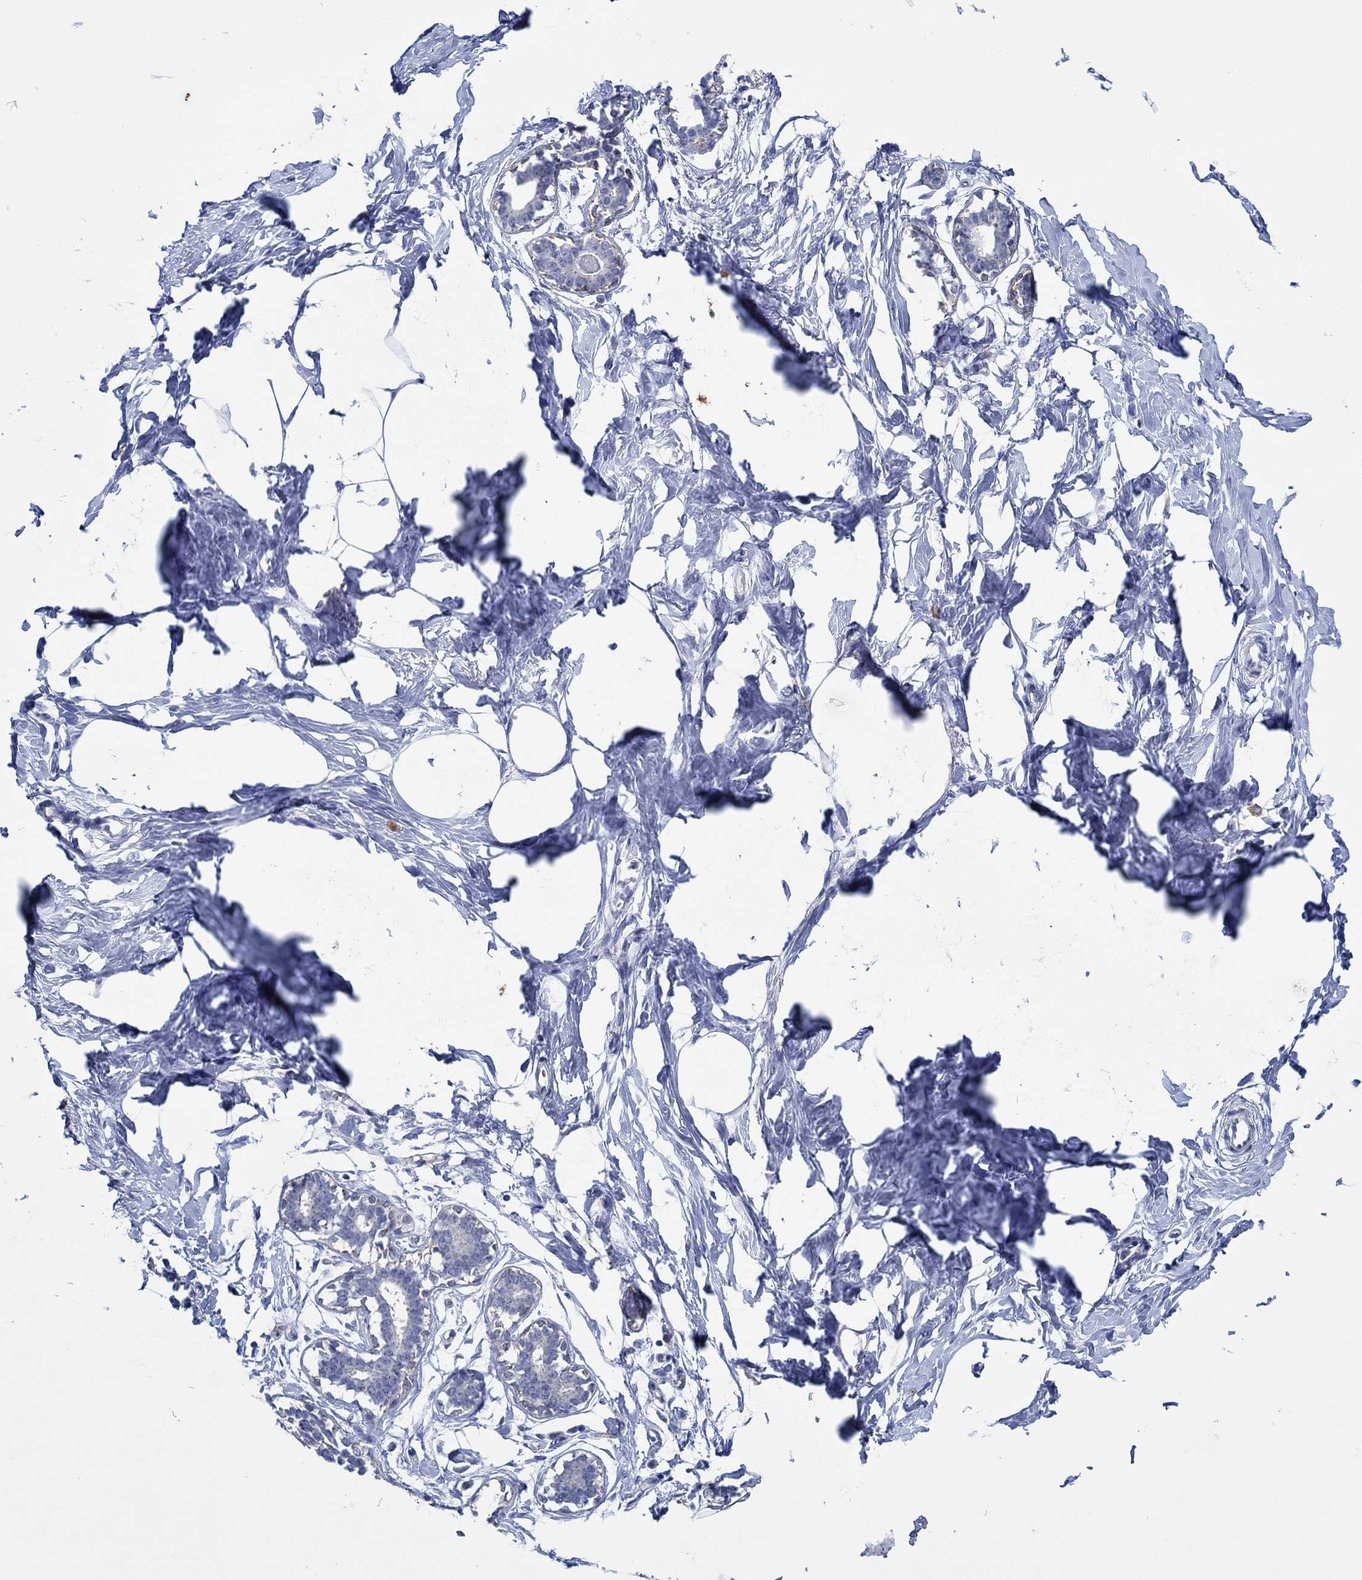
{"staining": {"intensity": "negative", "quantity": "none", "location": "none"}, "tissue": "breast", "cell_type": "Adipocytes", "image_type": "normal", "snomed": [{"axis": "morphology", "description": "Normal tissue, NOS"}, {"axis": "morphology", "description": "Lobular carcinoma, in situ"}, {"axis": "topography", "description": "Breast"}], "caption": "Histopathology image shows no significant protein staining in adipocytes of normal breast. The staining is performed using DAB brown chromogen with nuclei counter-stained in using hematoxylin.", "gene": "CPM", "patient": {"sex": "female", "age": 35}}